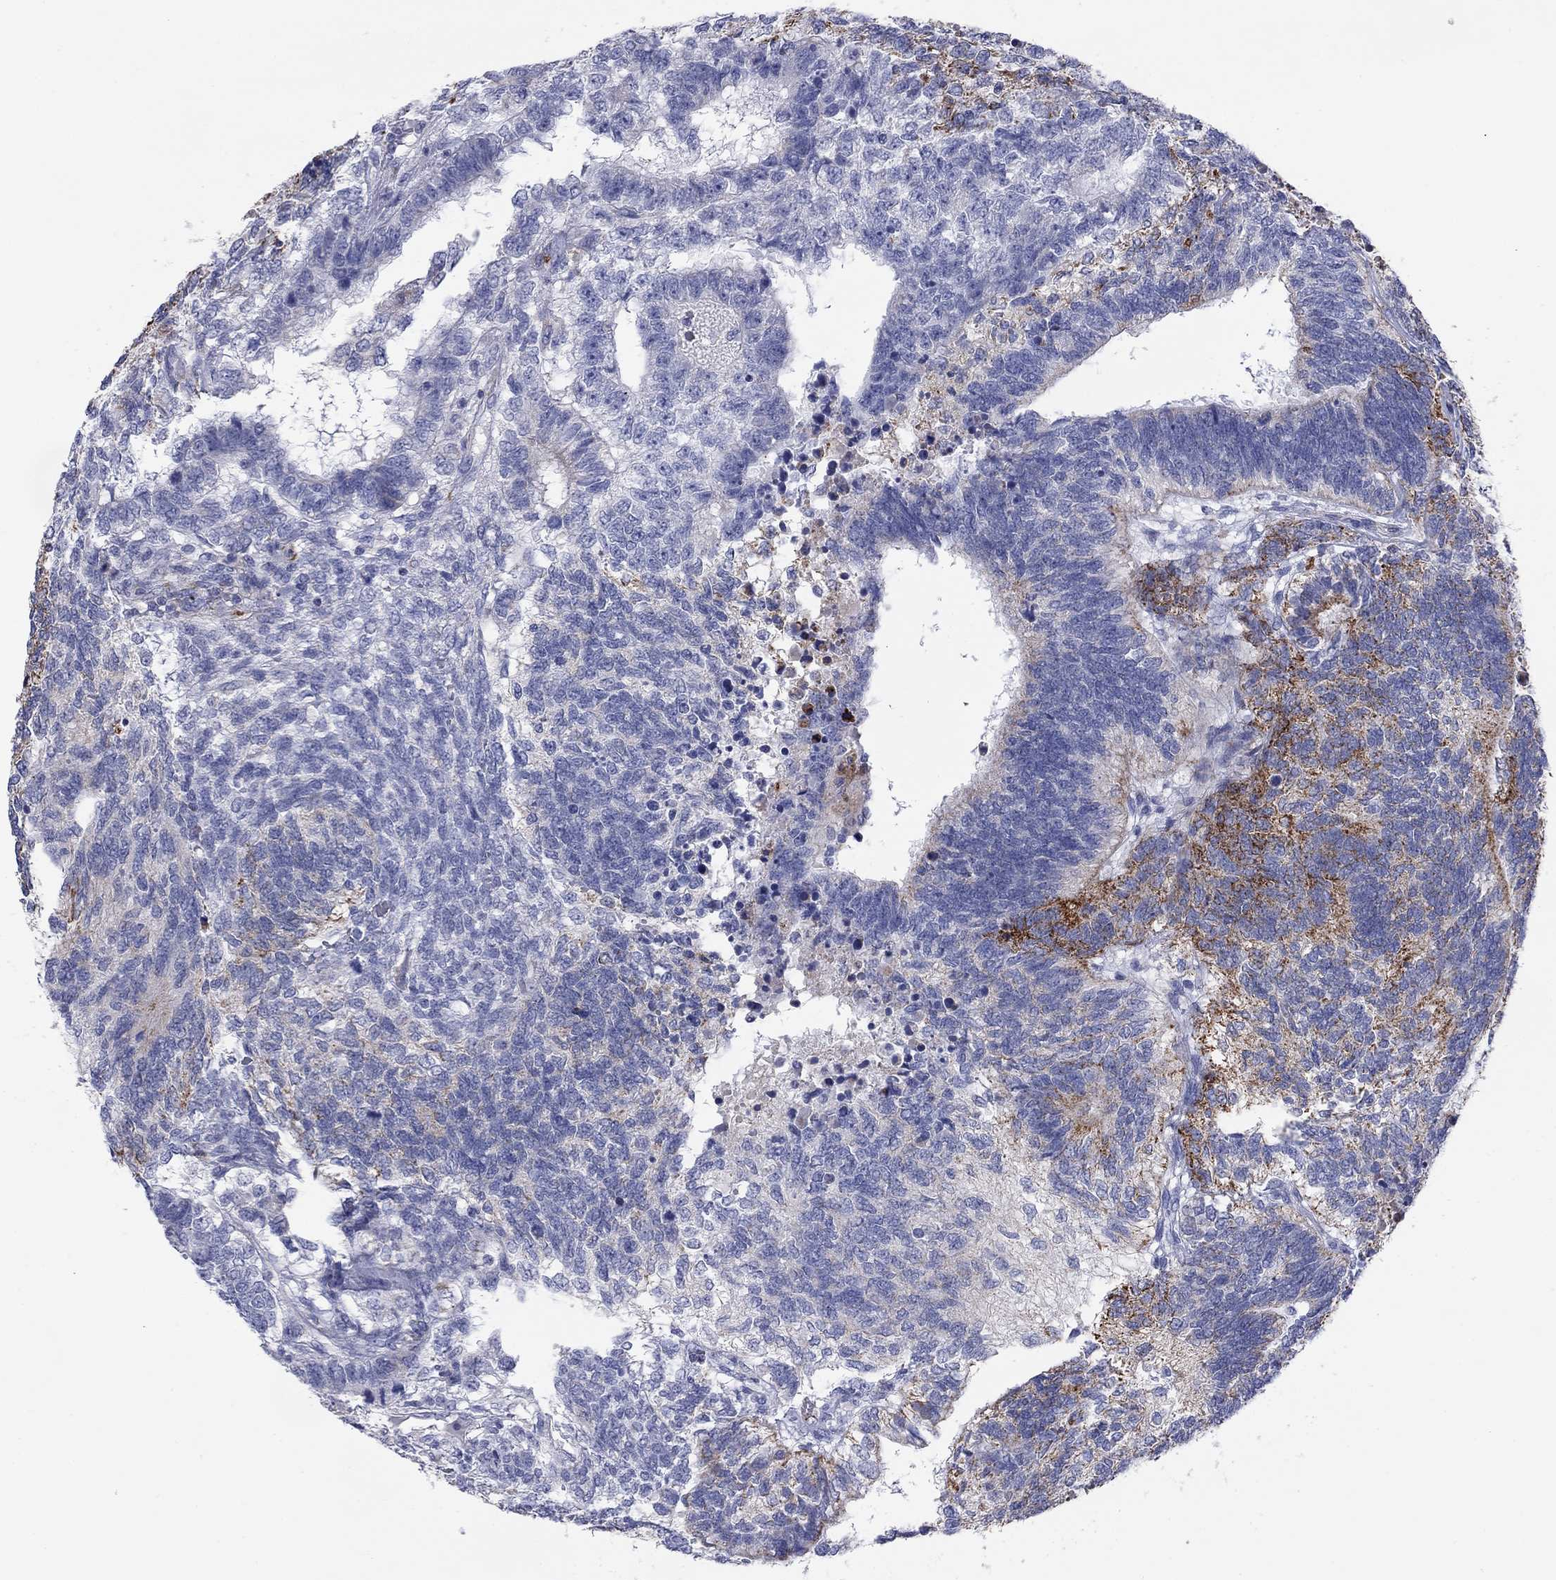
{"staining": {"intensity": "strong", "quantity": "<25%", "location": "cytoplasmic/membranous"}, "tissue": "testis cancer", "cell_type": "Tumor cells", "image_type": "cancer", "snomed": [{"axis": "morphology", "description": "Seminoma, NOS"}, {"axis": "morphology", "description": "Carcinoma, Embryonal, NOS"}, {"axis": "topography", "description": "Testis"}], "caption": "Protein staining of testis cancer (seminoma) tissue displays strong cytoplasmic/membranous positivity in approximately <25% of tumor cells. (DAB (3,3'-diaminobenzidine) IHC with brightfield microscopy, high magnification).", "gene": "MGST3", "patient": {"sex": "male", "age": 41}}